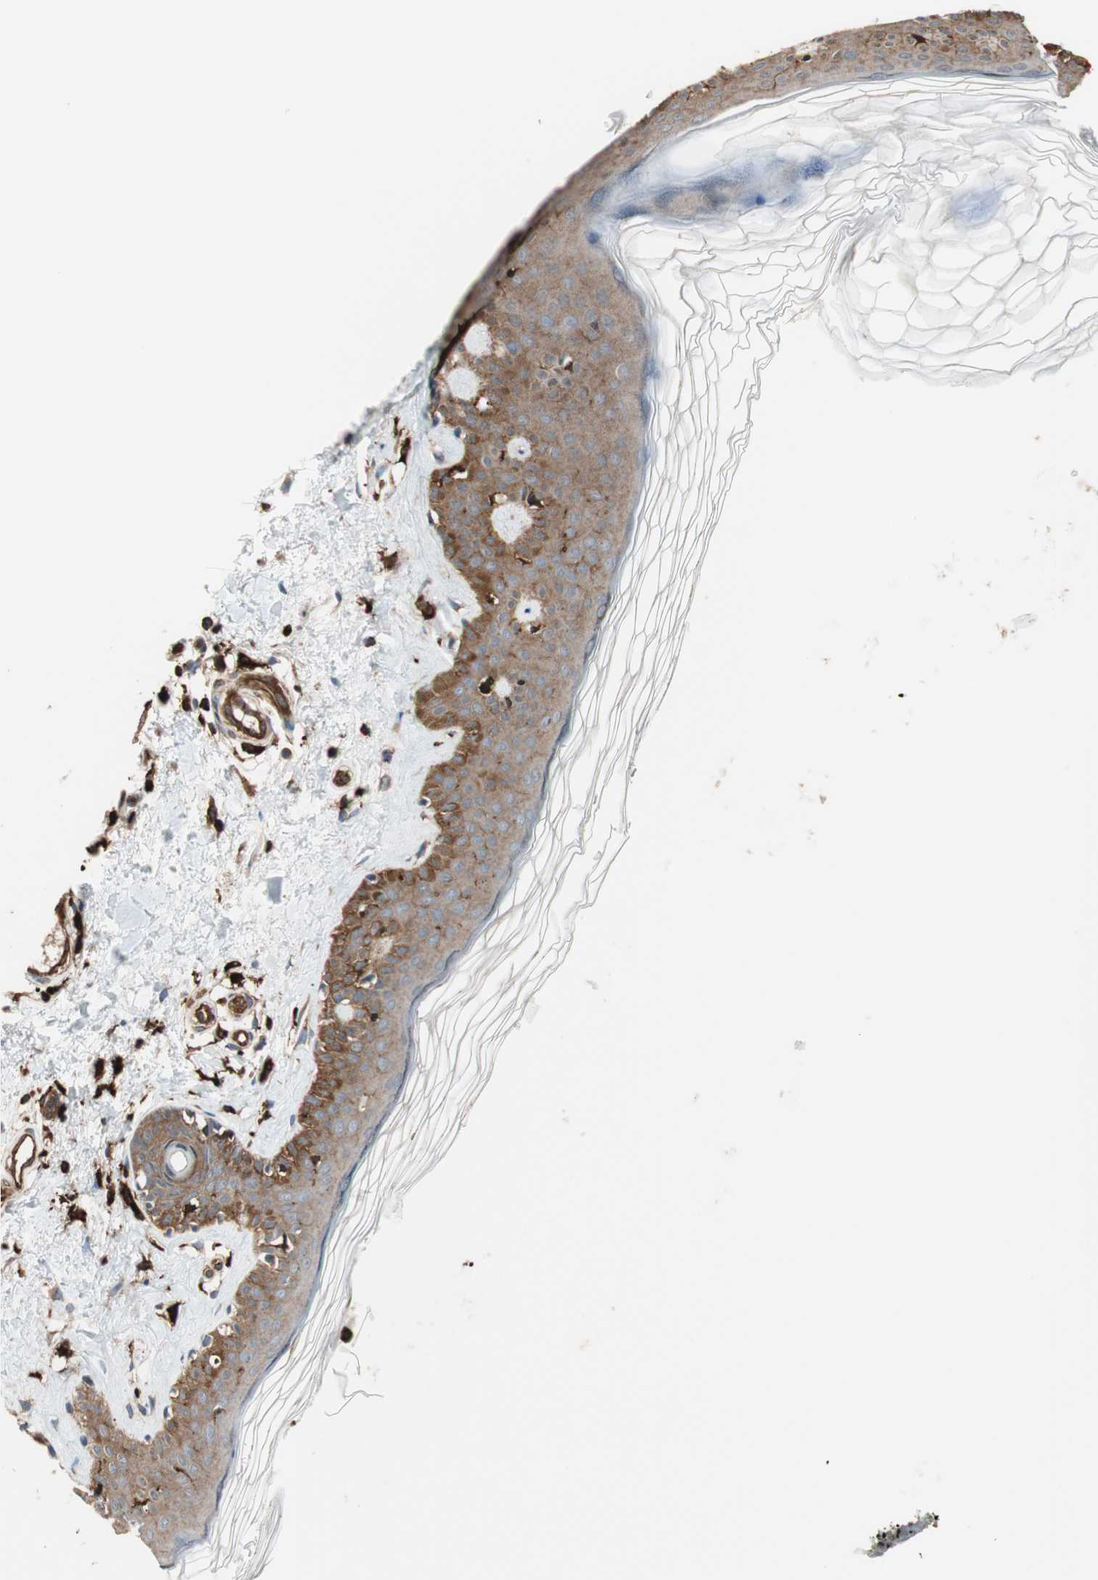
{"staining": {"intensity": "weak", "quantity": ">75%", "location": "cytoplasmic/membranous"}, "tissue": "skin", "cell_type": "Fibroblasts", "image_type": "normal", "snomed": [{"axis": "morphology", "description": "Normal tissue, NOS"}, {"axis": "topography", "description": "Skin"}], "caption": "DAB (3,3'-diaminobenzidine) immunohistochemical staining of normal human skin shows weak cytoplasmic/membranous protein positivity in about >75% of fibroblasts. Using DAB (3,3'-diaminobenzidine) (brown) and hematoxylin (blue) stains, captured at high magnification using brightfield microscopy.", "gene": "VASP", "patient": {"sex": "male", "age": 67}}